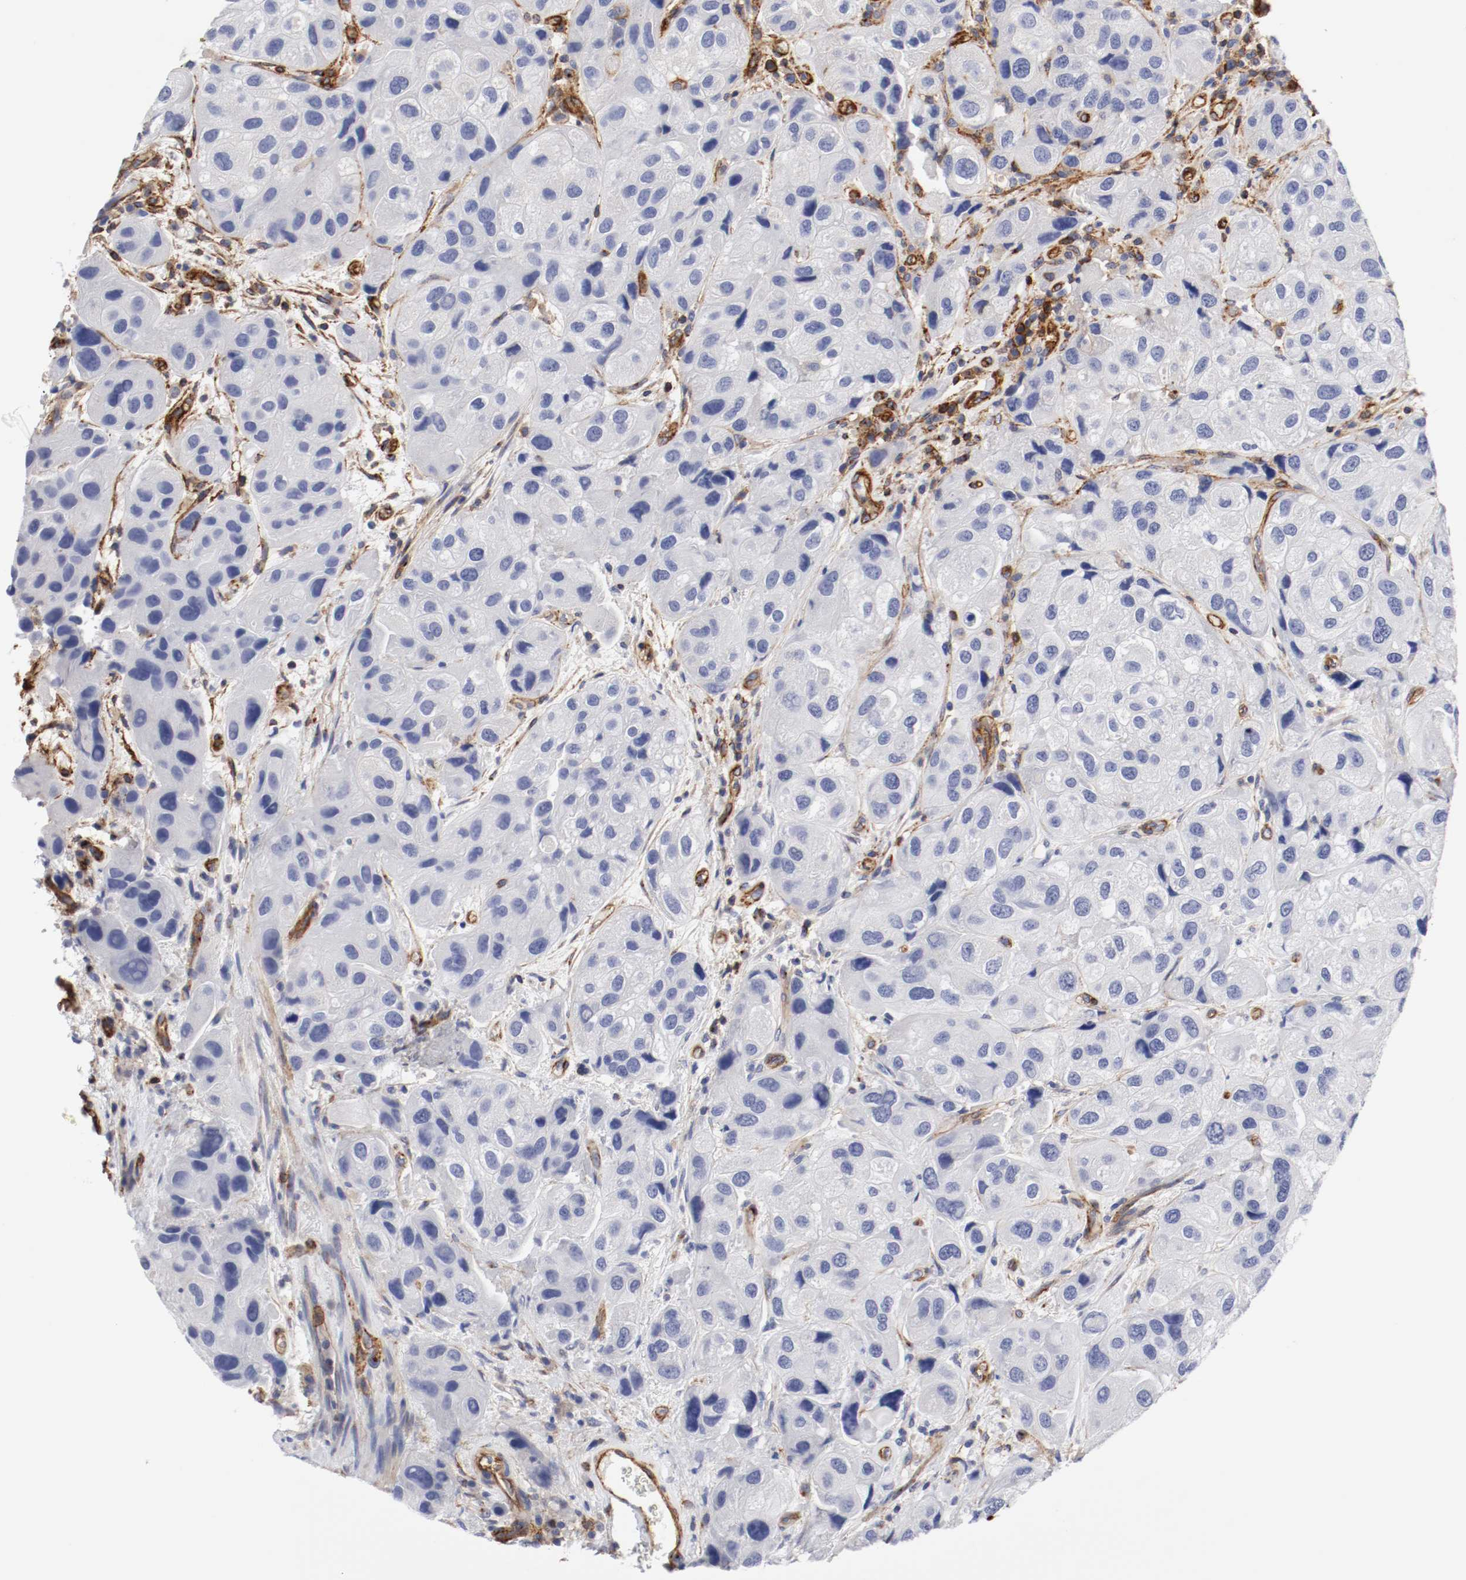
{"staining": {"intensity": "negative", "quantity": "none", "location": "none"}, "tissue": "urothelial cancer", "cell_type": "Tumor cells", "image_type": "cancer", "snomed": [{"axis": "morphology", "description": "Urothelial carcinoma, High grade"}, {"axis": "topography", "description": "Urinary bladder"}], "caption": "Tumor cells show no significant protein positivity in urothelial carcinoma (high-grade).", "gene": "IFITM1", "patient": {"sex": "female", "age": 64}}